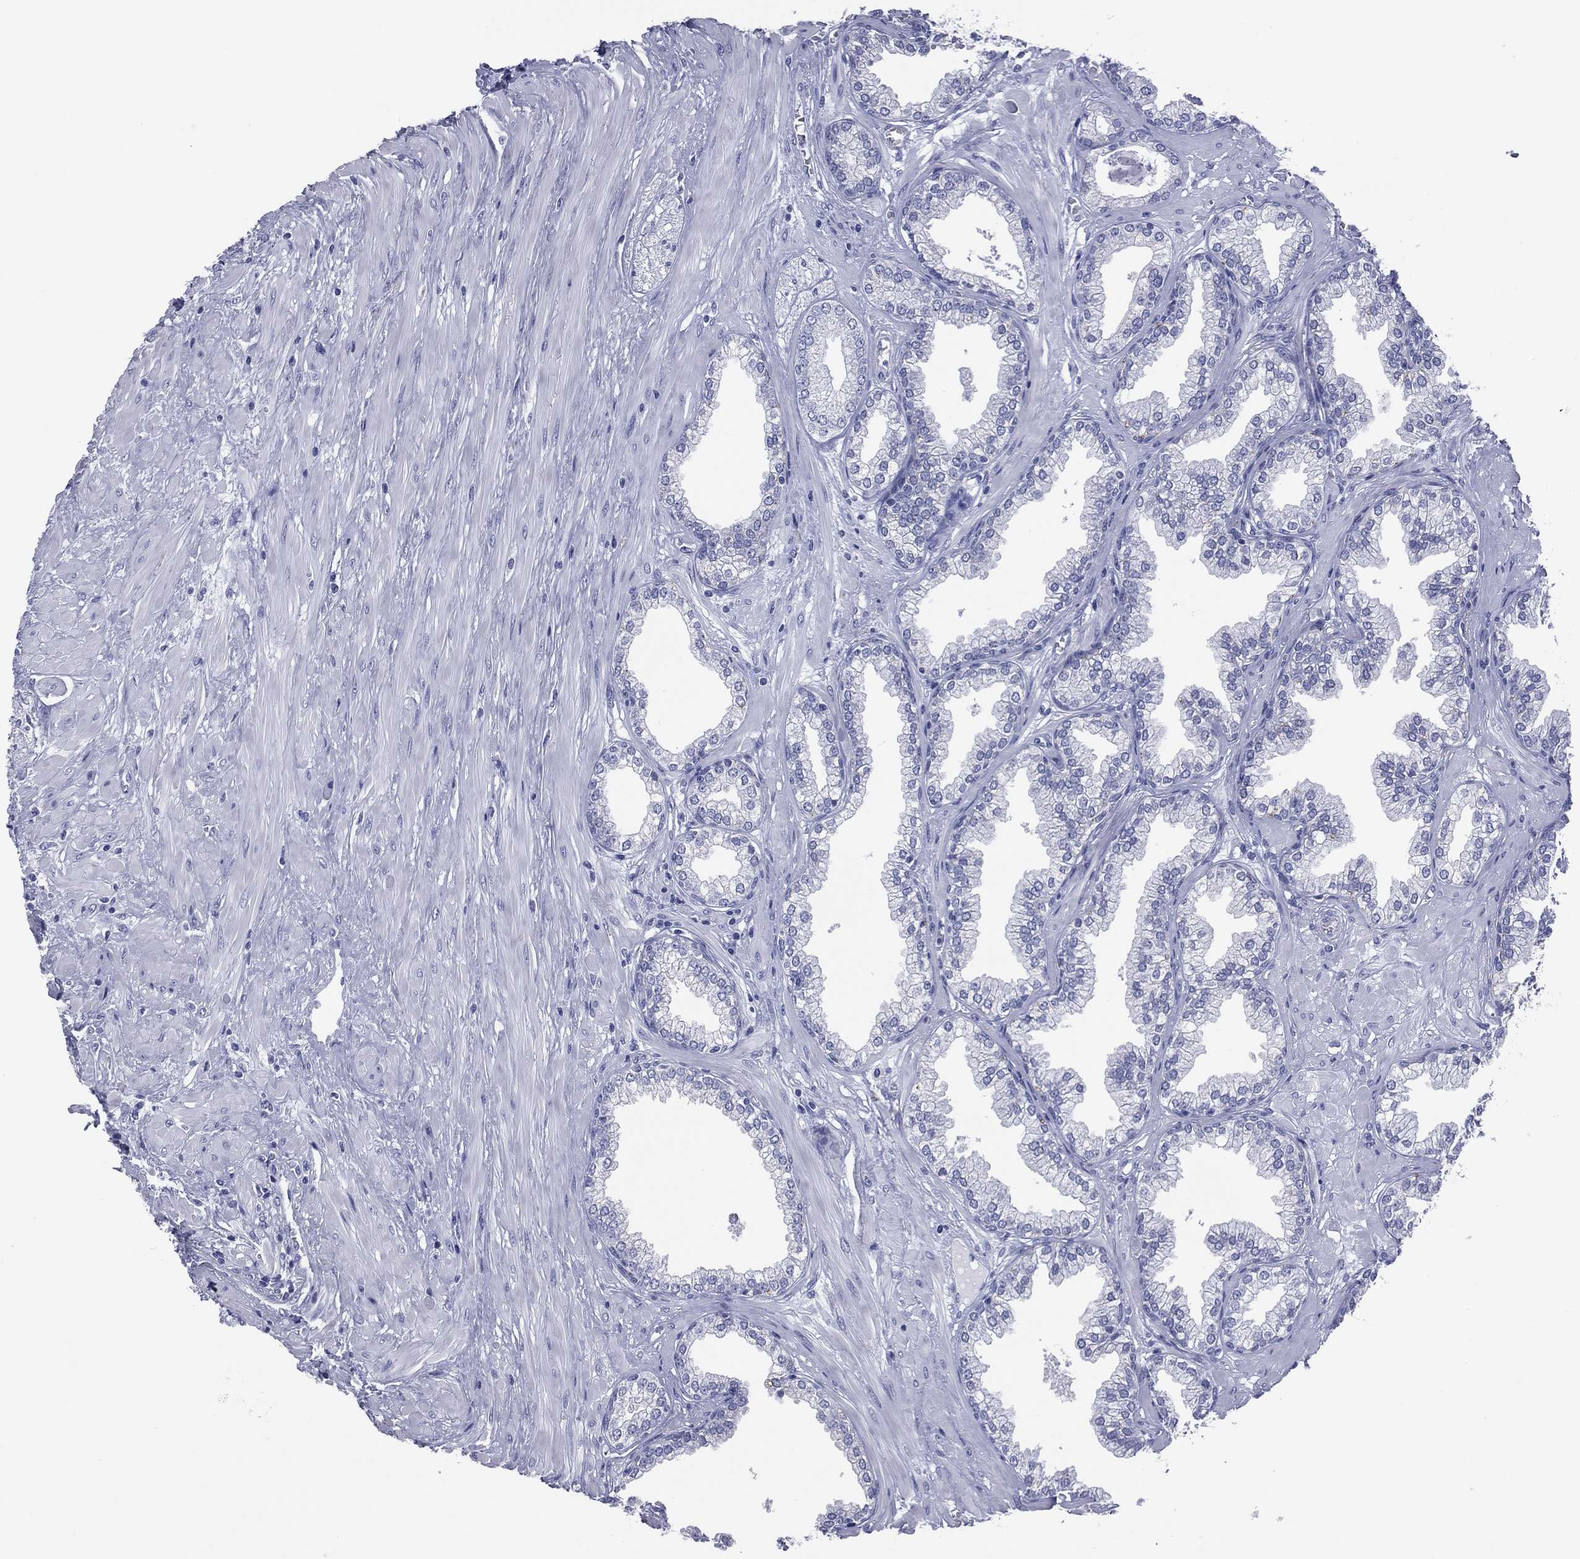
{"staining": {"intensity": "negative", "quantity": "none", "location": "none"}, "tissue": "prostate", "cell_type": "Glandular cells", "image_type": "normal", "snomed": [{"axis": "morphology", "description": "Normal tissue, NOS"}, {"axis": "topography", "description": "Prostate"}], "caption": "An immunohistochemistry (IHC) image of normal prostate is shown. There is no staining in glandular cells of prostate. (DAB (3,3'-diaminobenzidine) immunohistochemistry visualized using brightfield microscopy, high magnification).", "gene": "MLN", "patient": {"sex": "male", "age": 64}}